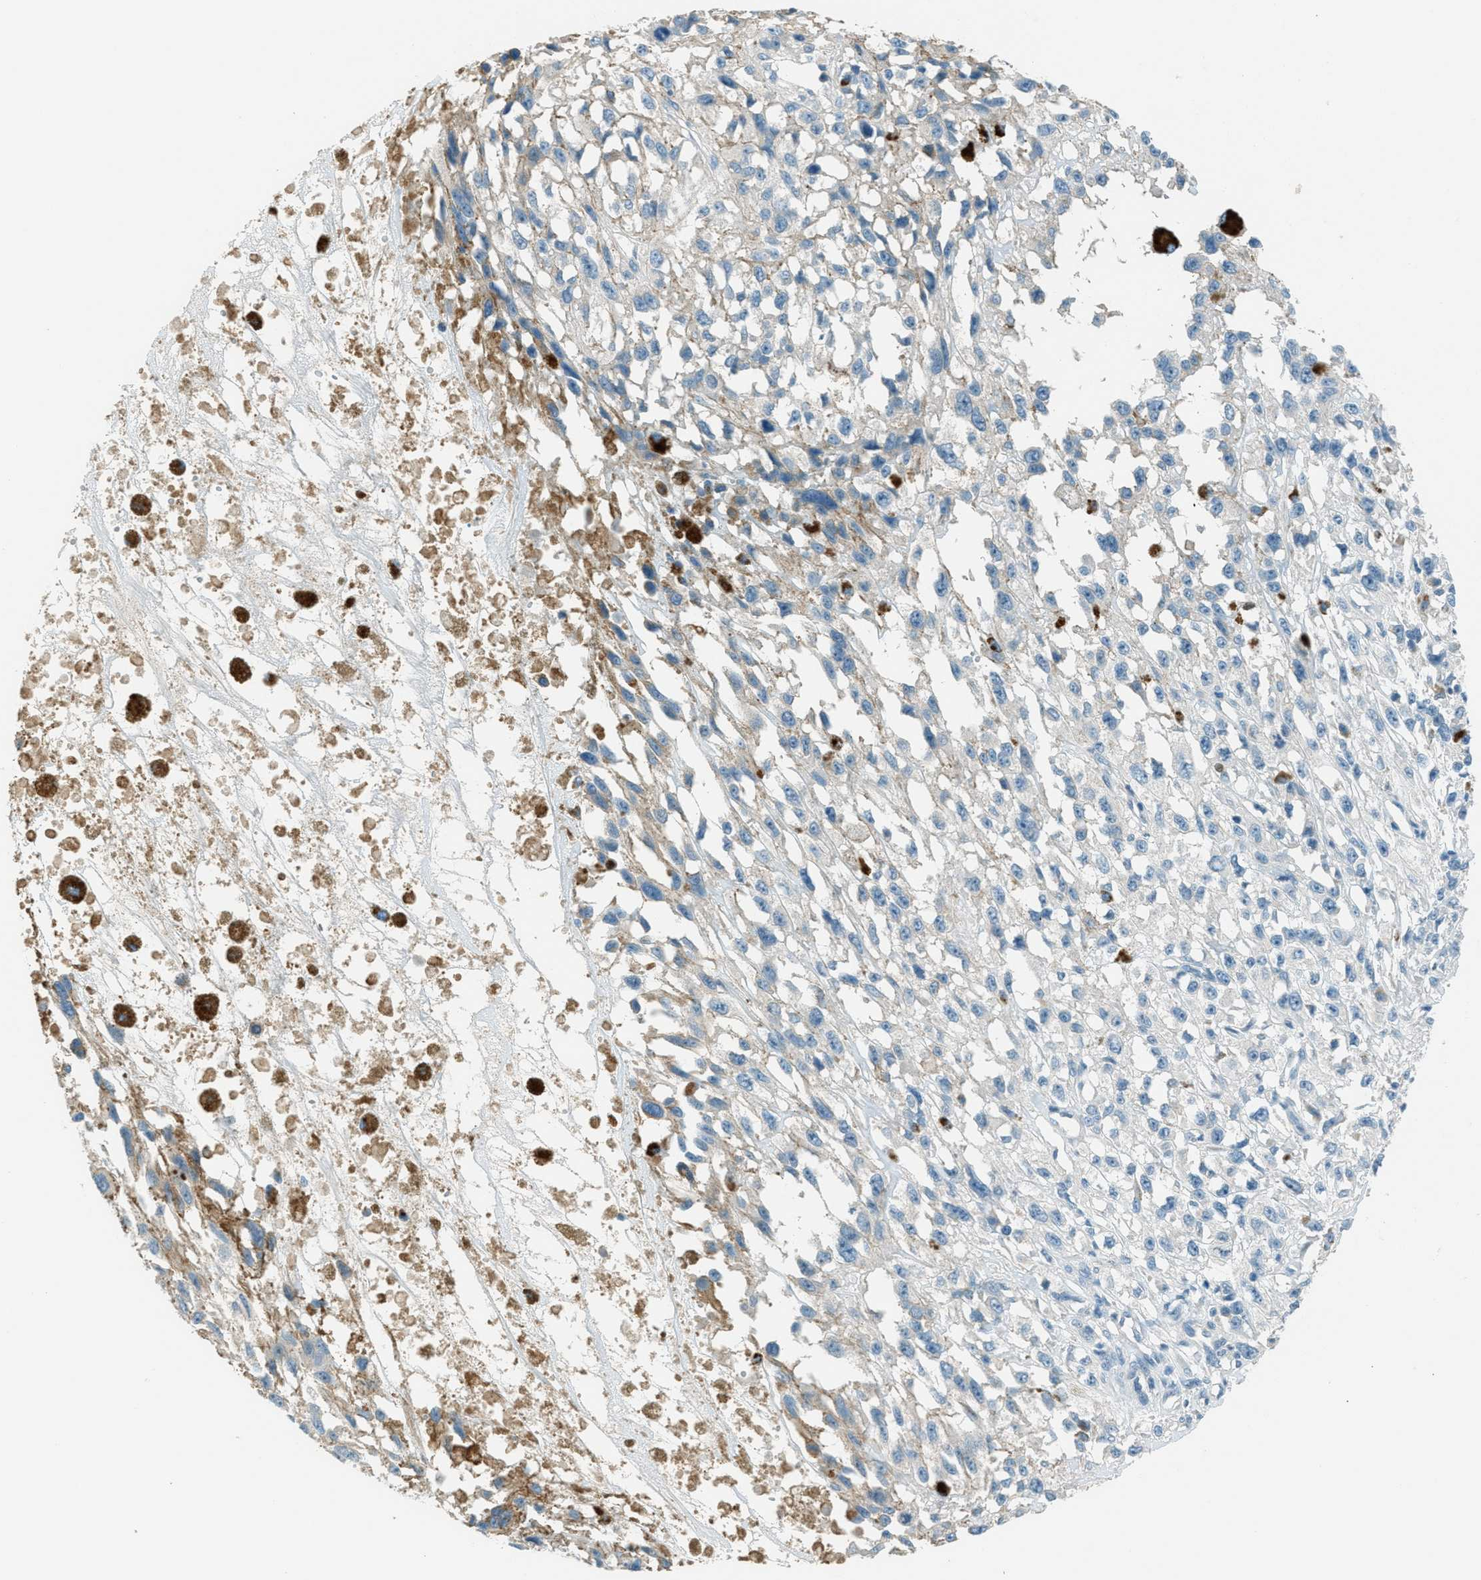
{"staining": {"intensity": "negative", "quantity": "none", "location": "none"}, "tissue": "melanoma", "cell_type": "Tumor cells", "image_type": "cancer", "snomed": [{"axis": "morphology", "description": "Malignant melanoma, Metastatic site"}, {"axis": "topography", "description": "Lymph node"}], "caption": "A photomicrograph of melanoma stained for a protein demonstrates no brown staining in tumor cells.", "gene": "MSLN", "patient": {"sex": "male", "age": 59}}